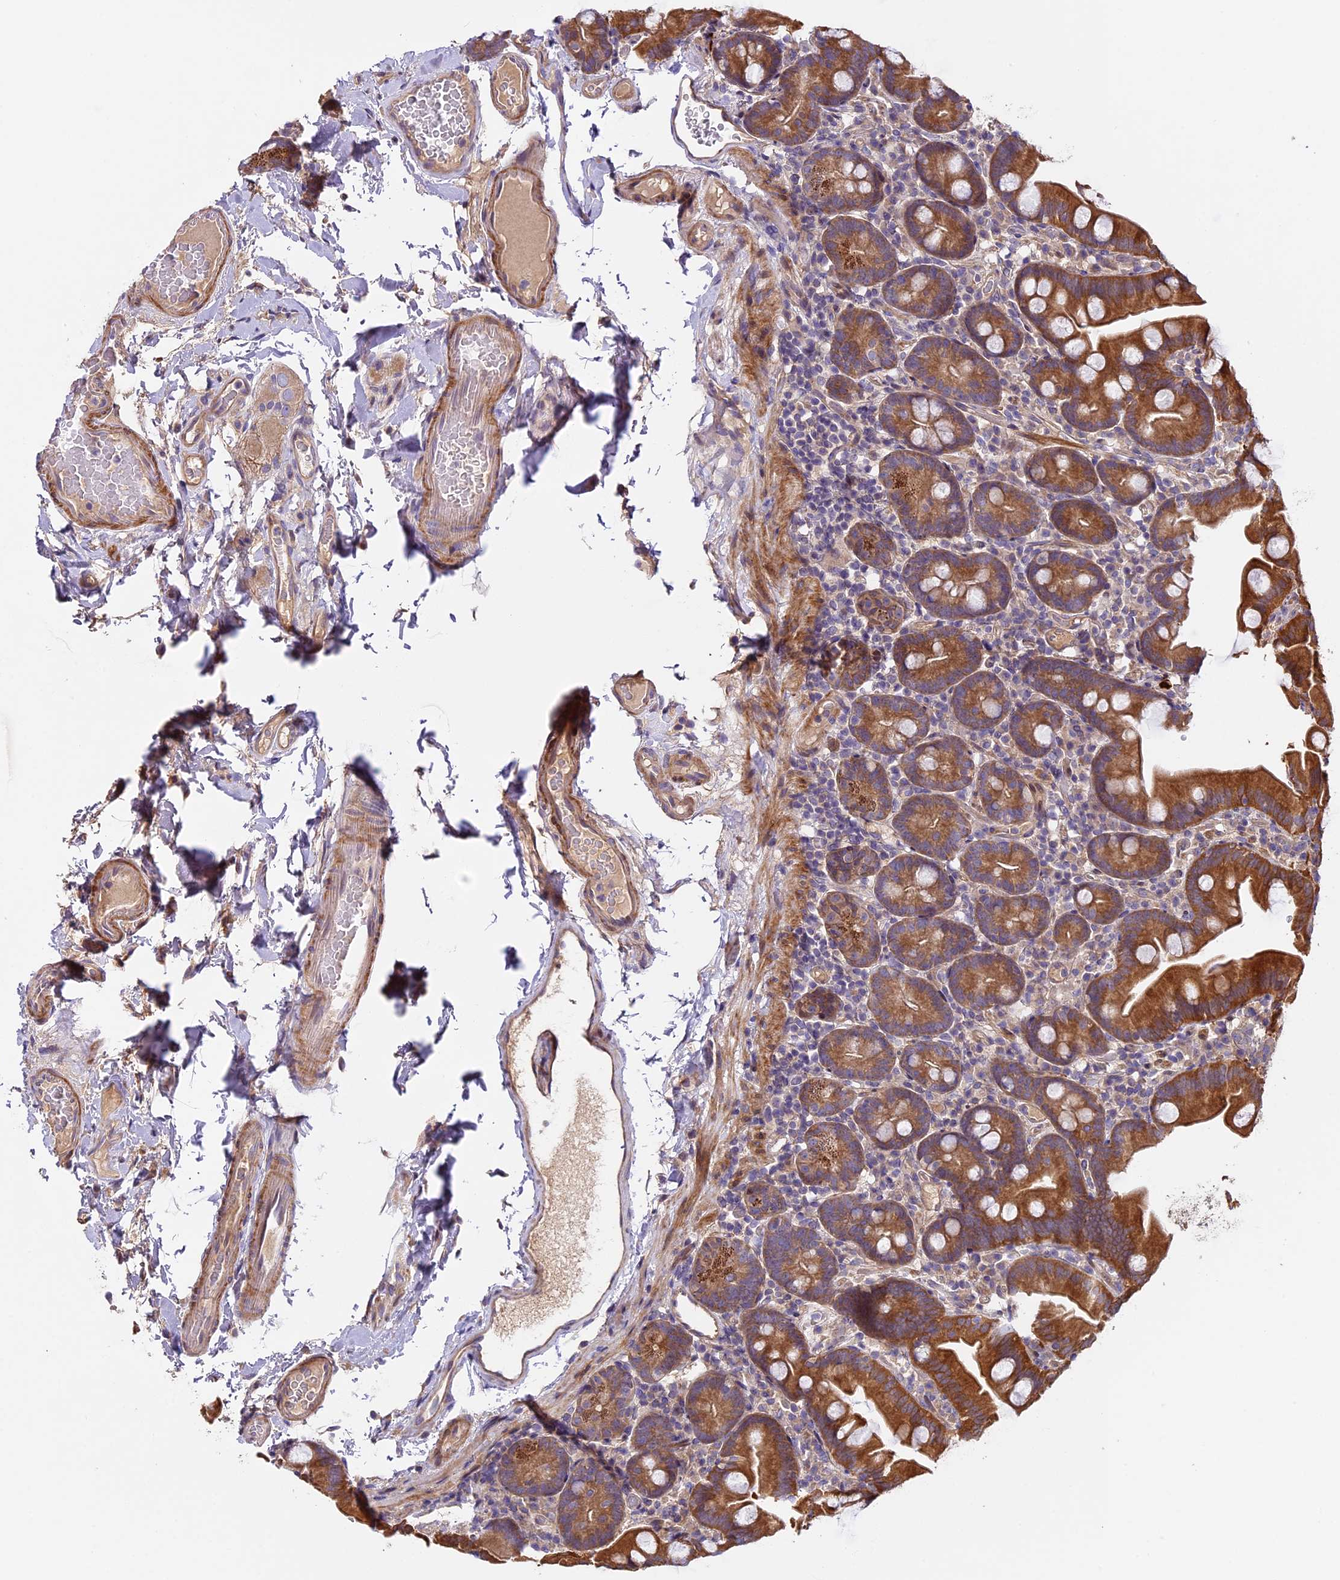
{"staining": {"intensity": "moderate", "quantity": ">75%", "location": "cytoplasmic/membranous"}, "tissue": "small intestine", "cell_type": "Glandular cells", "image_type": "normal", "snomed": [{"axis": "morphology", "description": "Normal tissue, NOS"}, {"axis": "topography", "description": "Small intestine"}], "caption": "A high-resolution histopathology image shows immunohistochemistry staining of unremarkable small intestine, which displays moderate cytoplasmic/membranous staining in approximately >75% of glandular cells.", "gene": "FAM98C", "patient": {"sex": "female", "age": 68}}